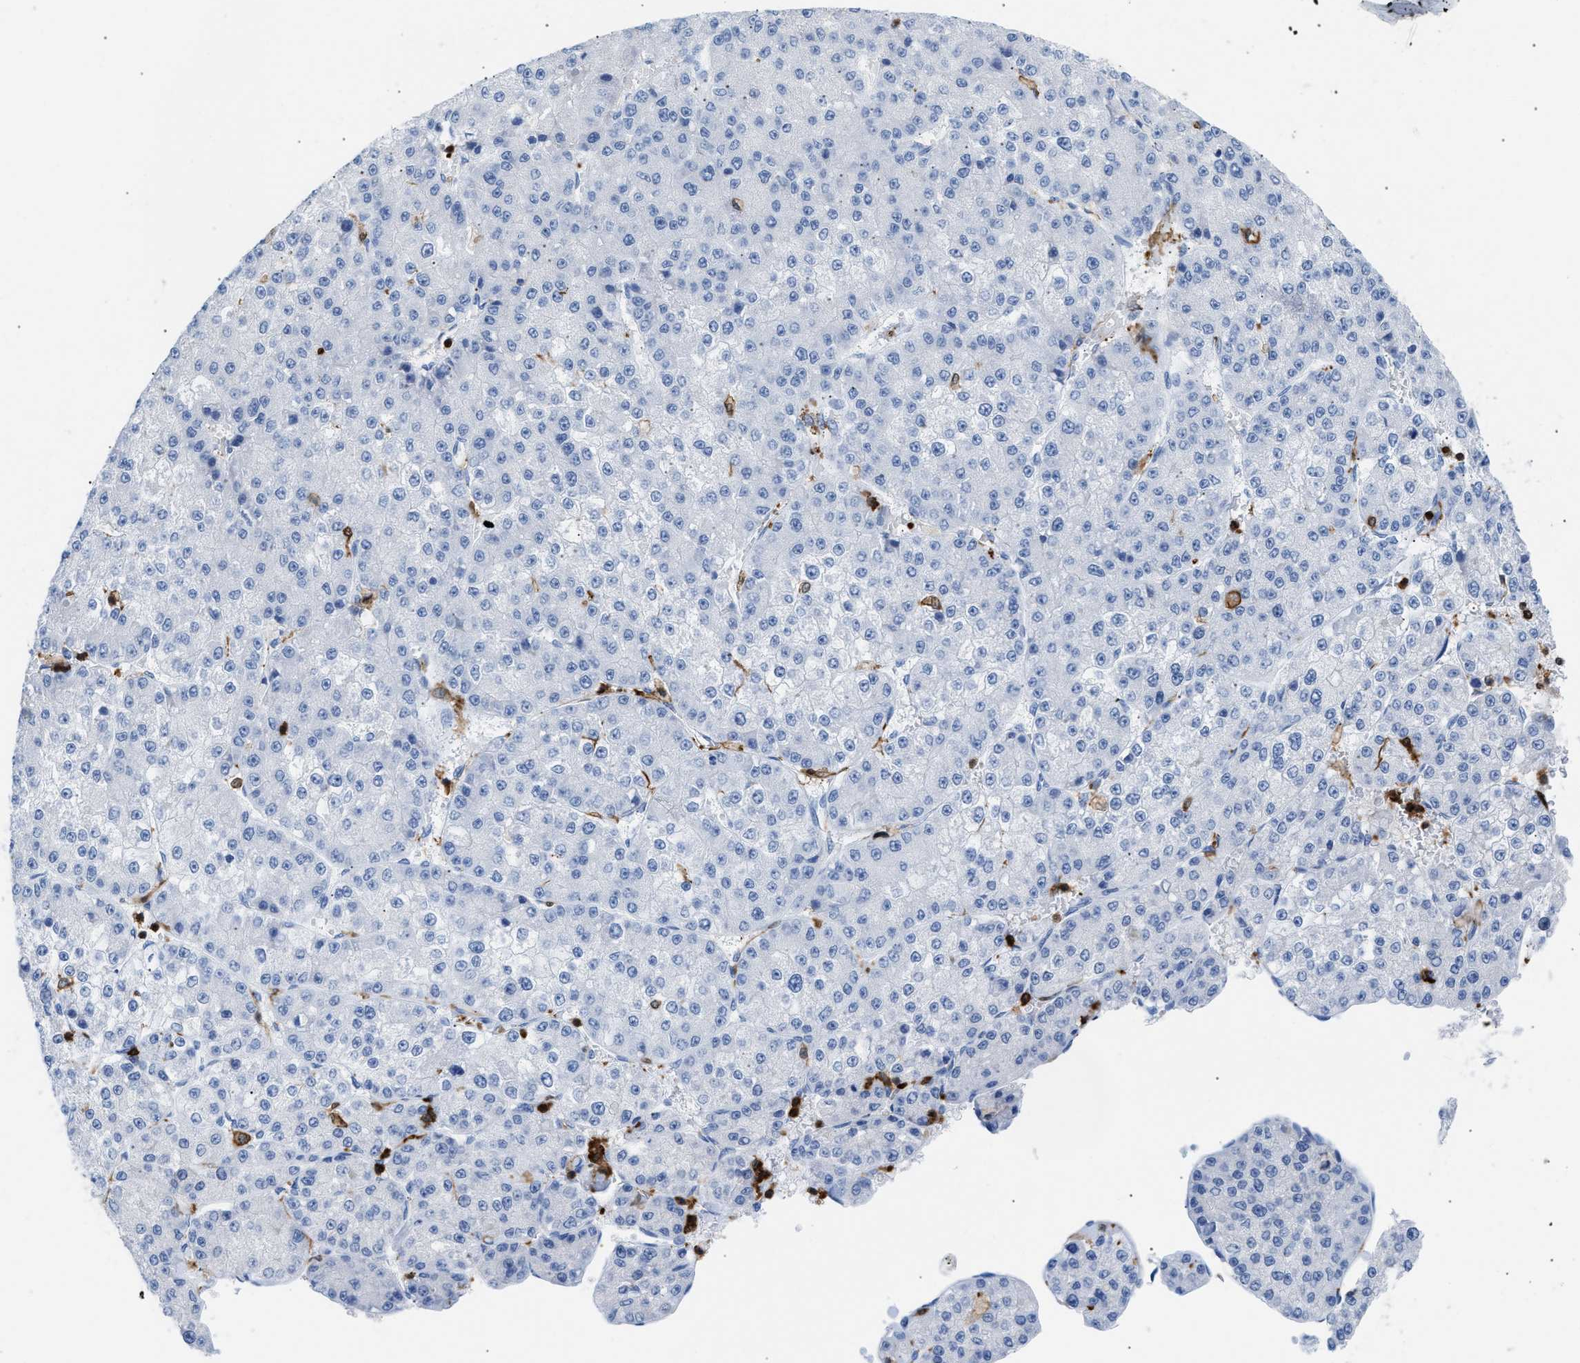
{"staining": {"intensity": "negative", "quantity": "none", "location": "none"}, "tissue": "liver cancer", "cell_type": "Tumor cells", "image_type": "cancer", "snomed": [{"axis": "morphology", "description": "Carcinoma, Hepatocellular, NOS"}, {"axis": "topography", "description": "Liver"}], "caption": "DAB (3,3'-diaminobenzidine) immunohistochemical staining of liver hepatocellular carcinoma shows no significant staining in tumor cells. The staining is performed using DAB brown chromogen with nuclei counter-stained in using hematoxylin.", "gene": "LCP1", "patient": {"sex": "female", "age": 73}}